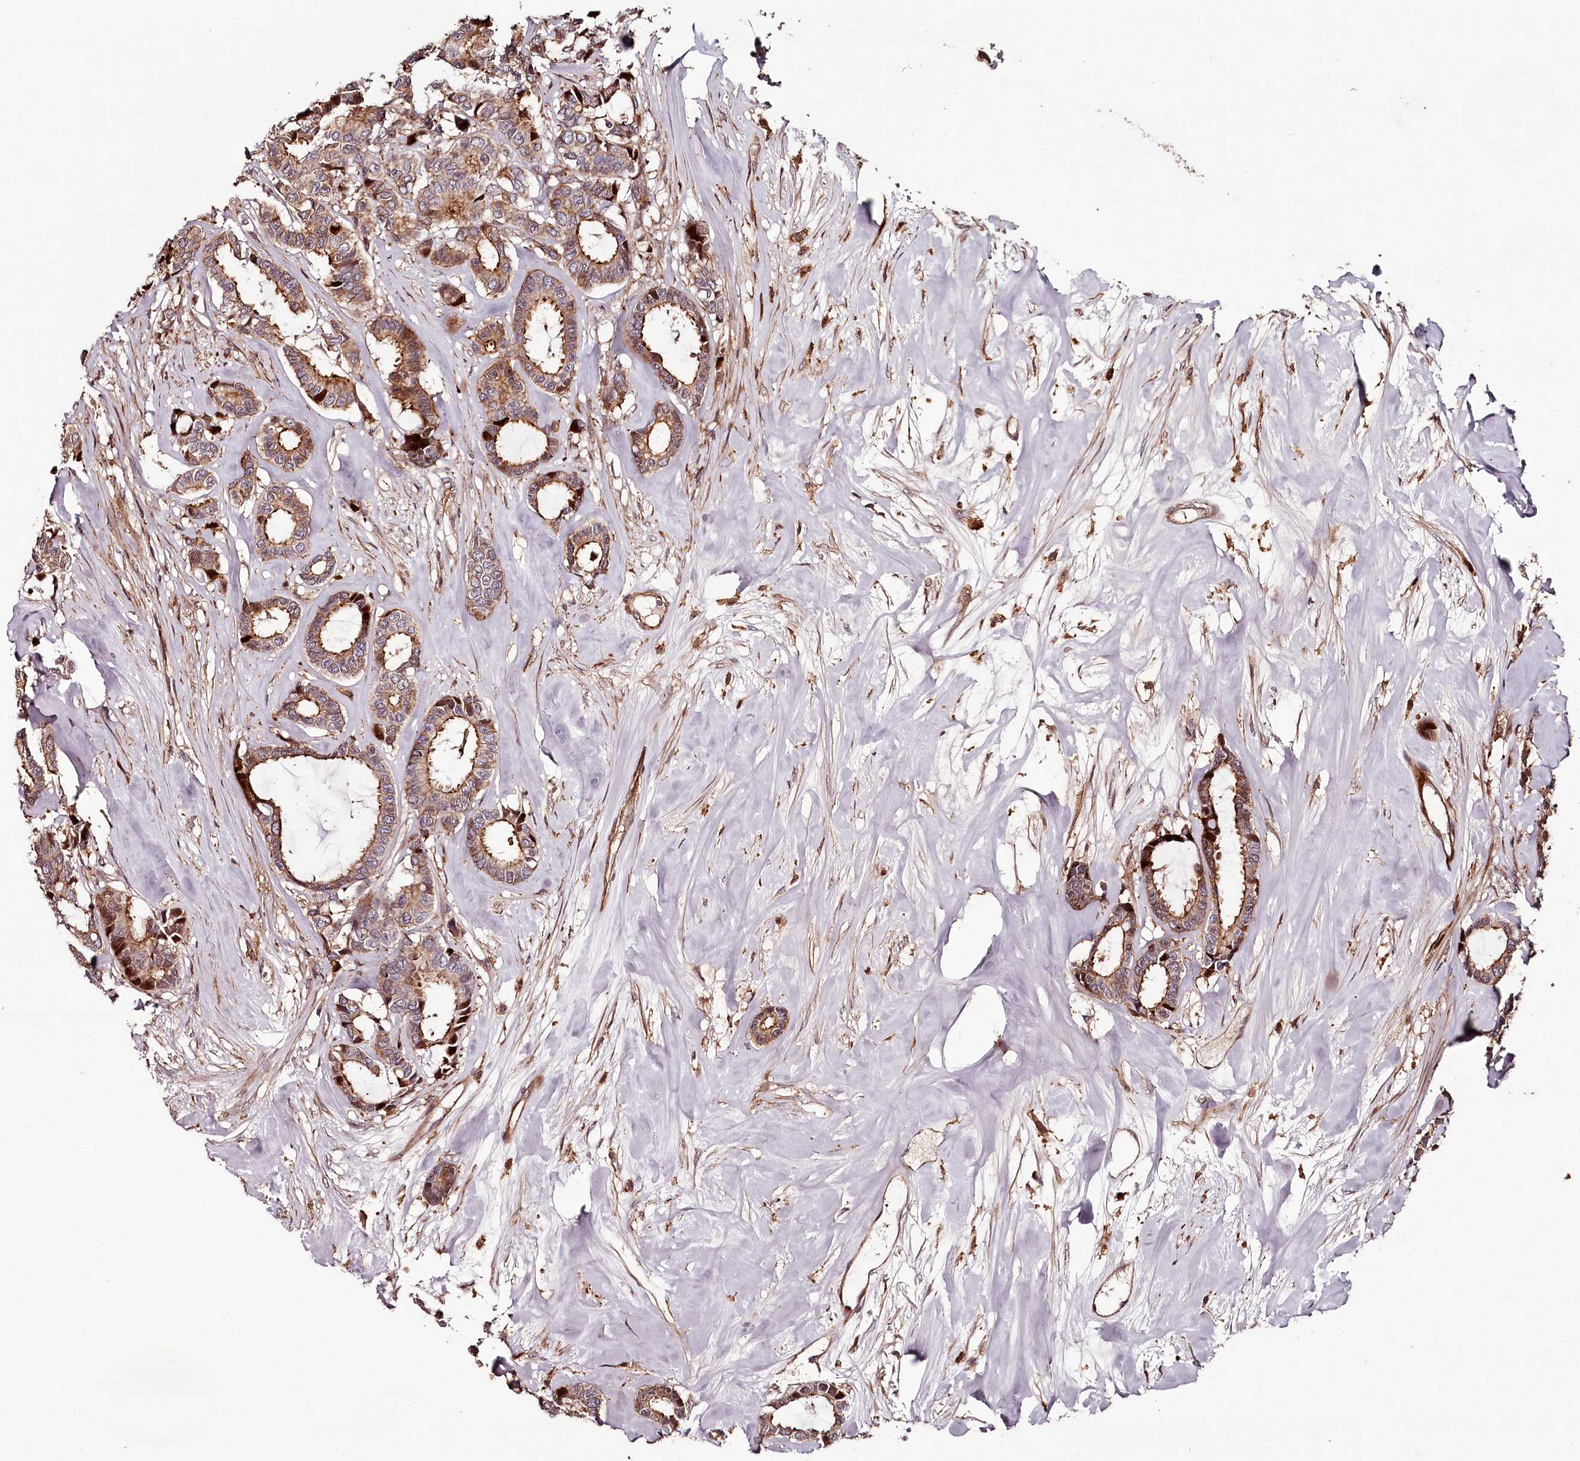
{"staining": {"intensity": "strong", "quantity": ">75%", "location": "cytoplasmic/membranous"}, "tissue": "breast cancer", "cell_type": "Tumor cells", "image_type": "cancer", "snomed": [{"axis": "morphology", "description": "Duct carcinoma"}, {"axis": "topography", "description": "Breast"}], "caption": "Human invasive ductal carcinoma (breast) stained with a protein marker exhibits strong staining in tumor cells.", "gene": "KIF14", "patient": {"sex": "female", "age": 87}}